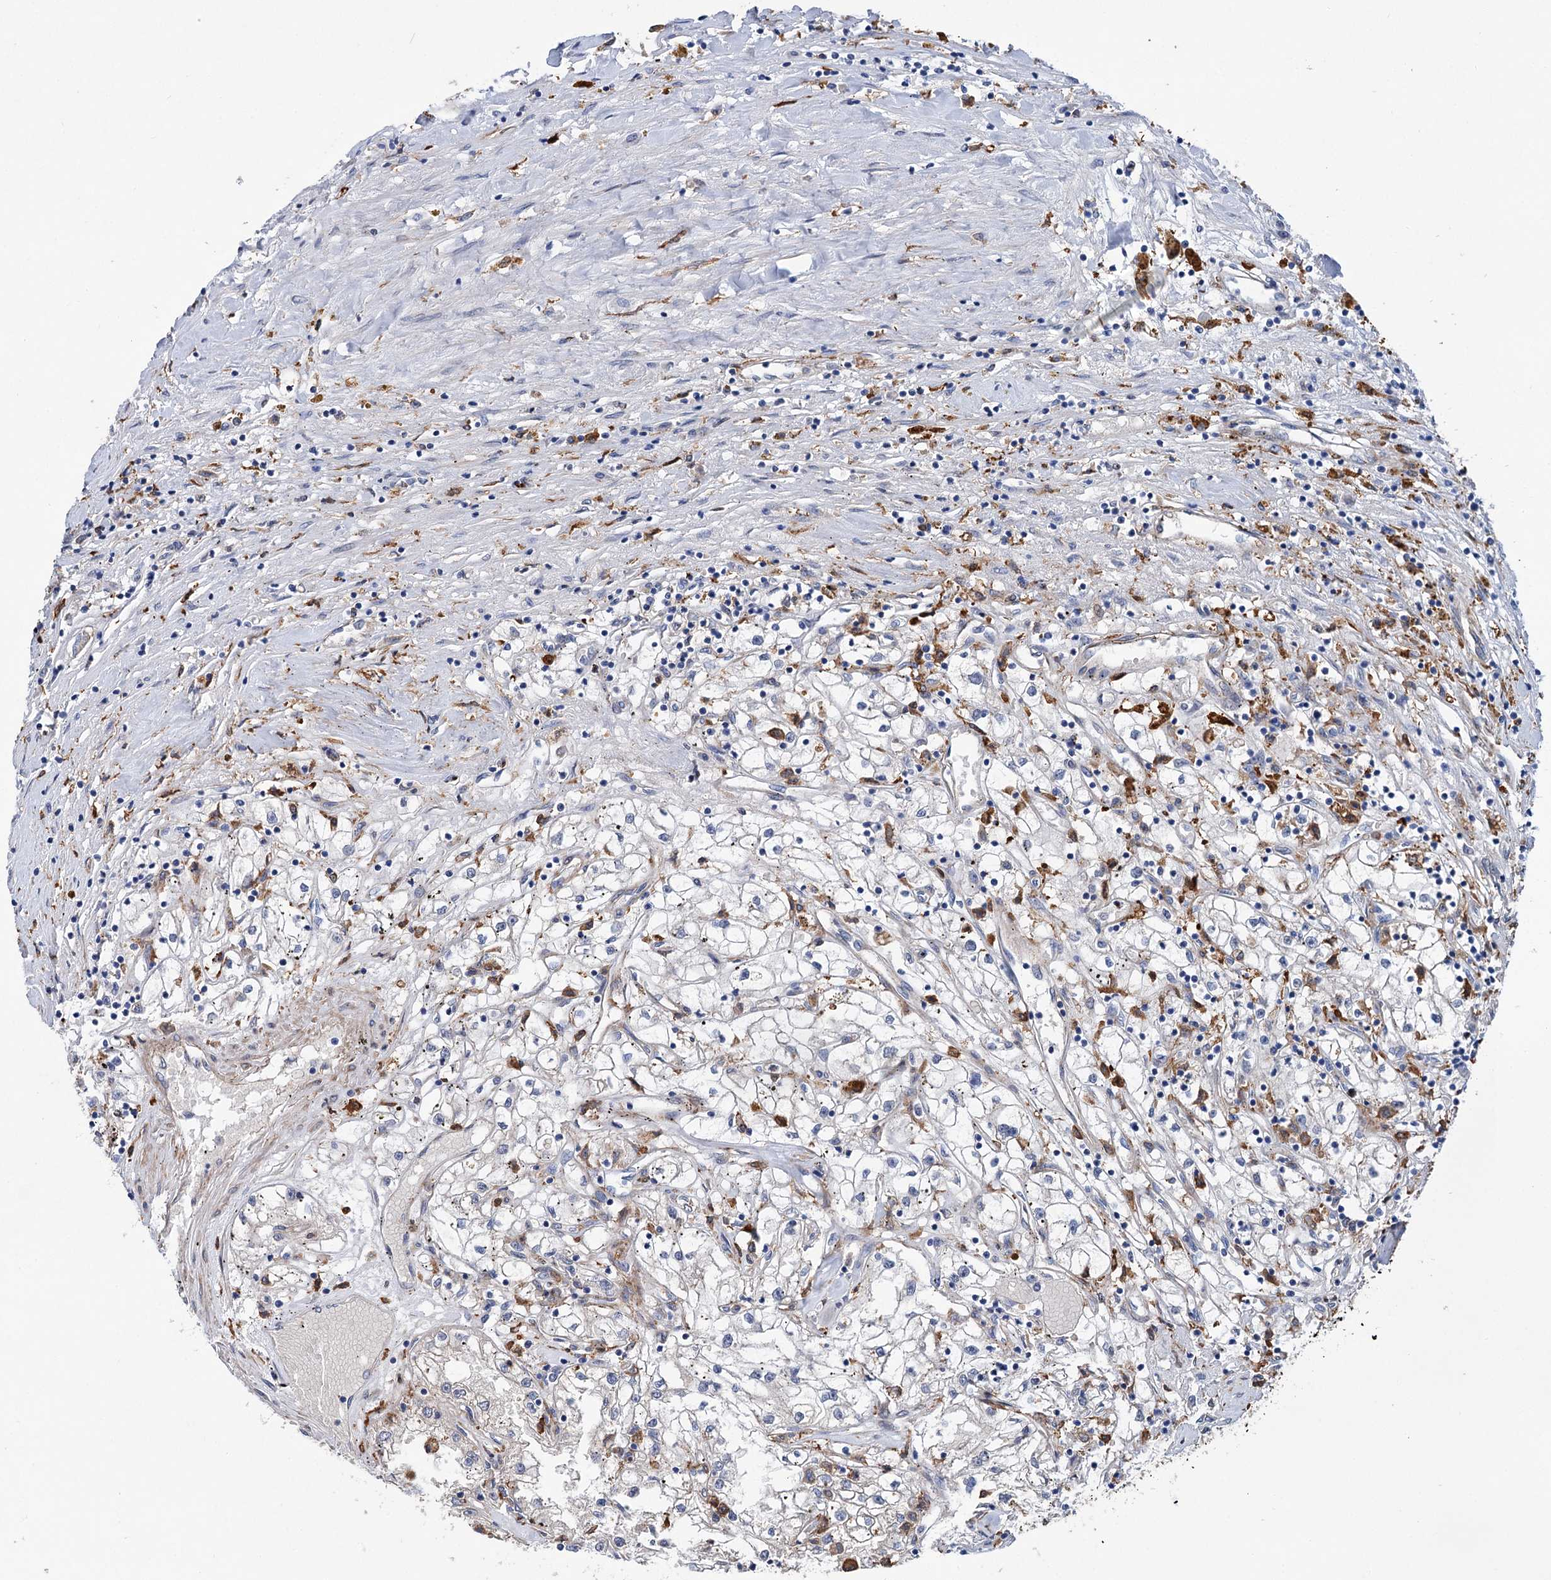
{"staining": {"intensity": "negative", "quantity": "none", "location": "none"}, "tissue": "renal cancer", "cell_type": "Tumor cells", "image_type": "cancer", "snomed": [{"axis": "morphology", "description": "Adenocarcinoma, NOS"}, {"axis": "topography", "description": "Kidney"}], "caption": "Tumor cells show no significant expression in renal cancer.", "gene": "TMTC3", "patient": {"sex": "male", "age": 56}}